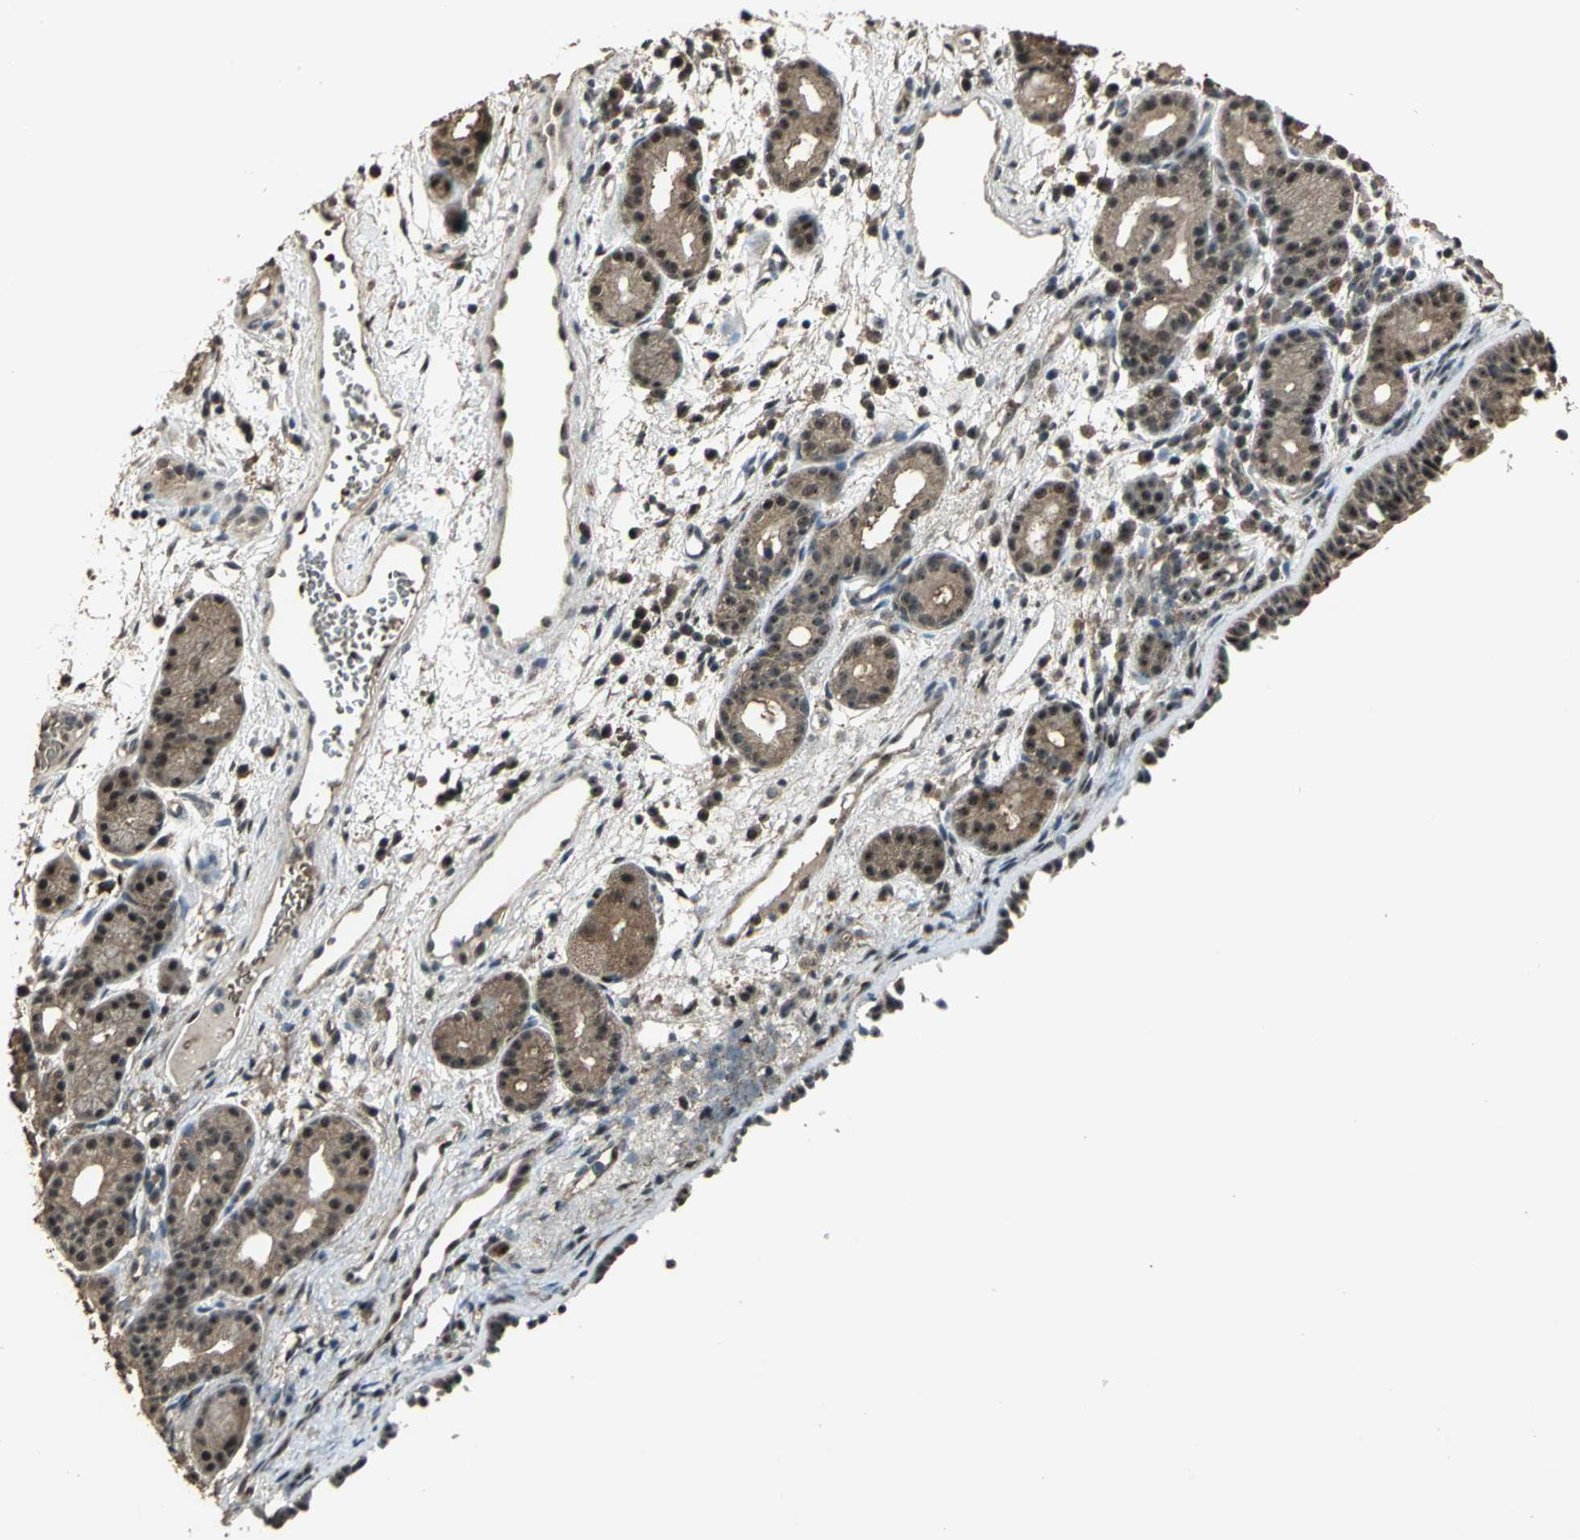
{"staining": {"intensity": "strong", "quantity": ">75%", "location": "cytoplasmic/membranous"}, "tissue": "nasopharynx", "cell_type": "Respiratory epithelial cells", "image_type": "normal", "snomed": [{"axis": "morphology", "description": "Normal tissue, NOS"}, {"axis": "morphology", "description": "Inflammation, NOS"}, {"axis": "topography", "description": "Nasopharynx"}], "caption": "Benign nasopharynx exhibits strong cytoplasmic/membranous expression in approximately >75% of respiratory epithelial cells (DAB (3,3'-diaminobenzidine) IHC with brightfield microscopy, high magnification)..", "gene": "UCHL5", "patient": {"sex": "female", "age": 55}}